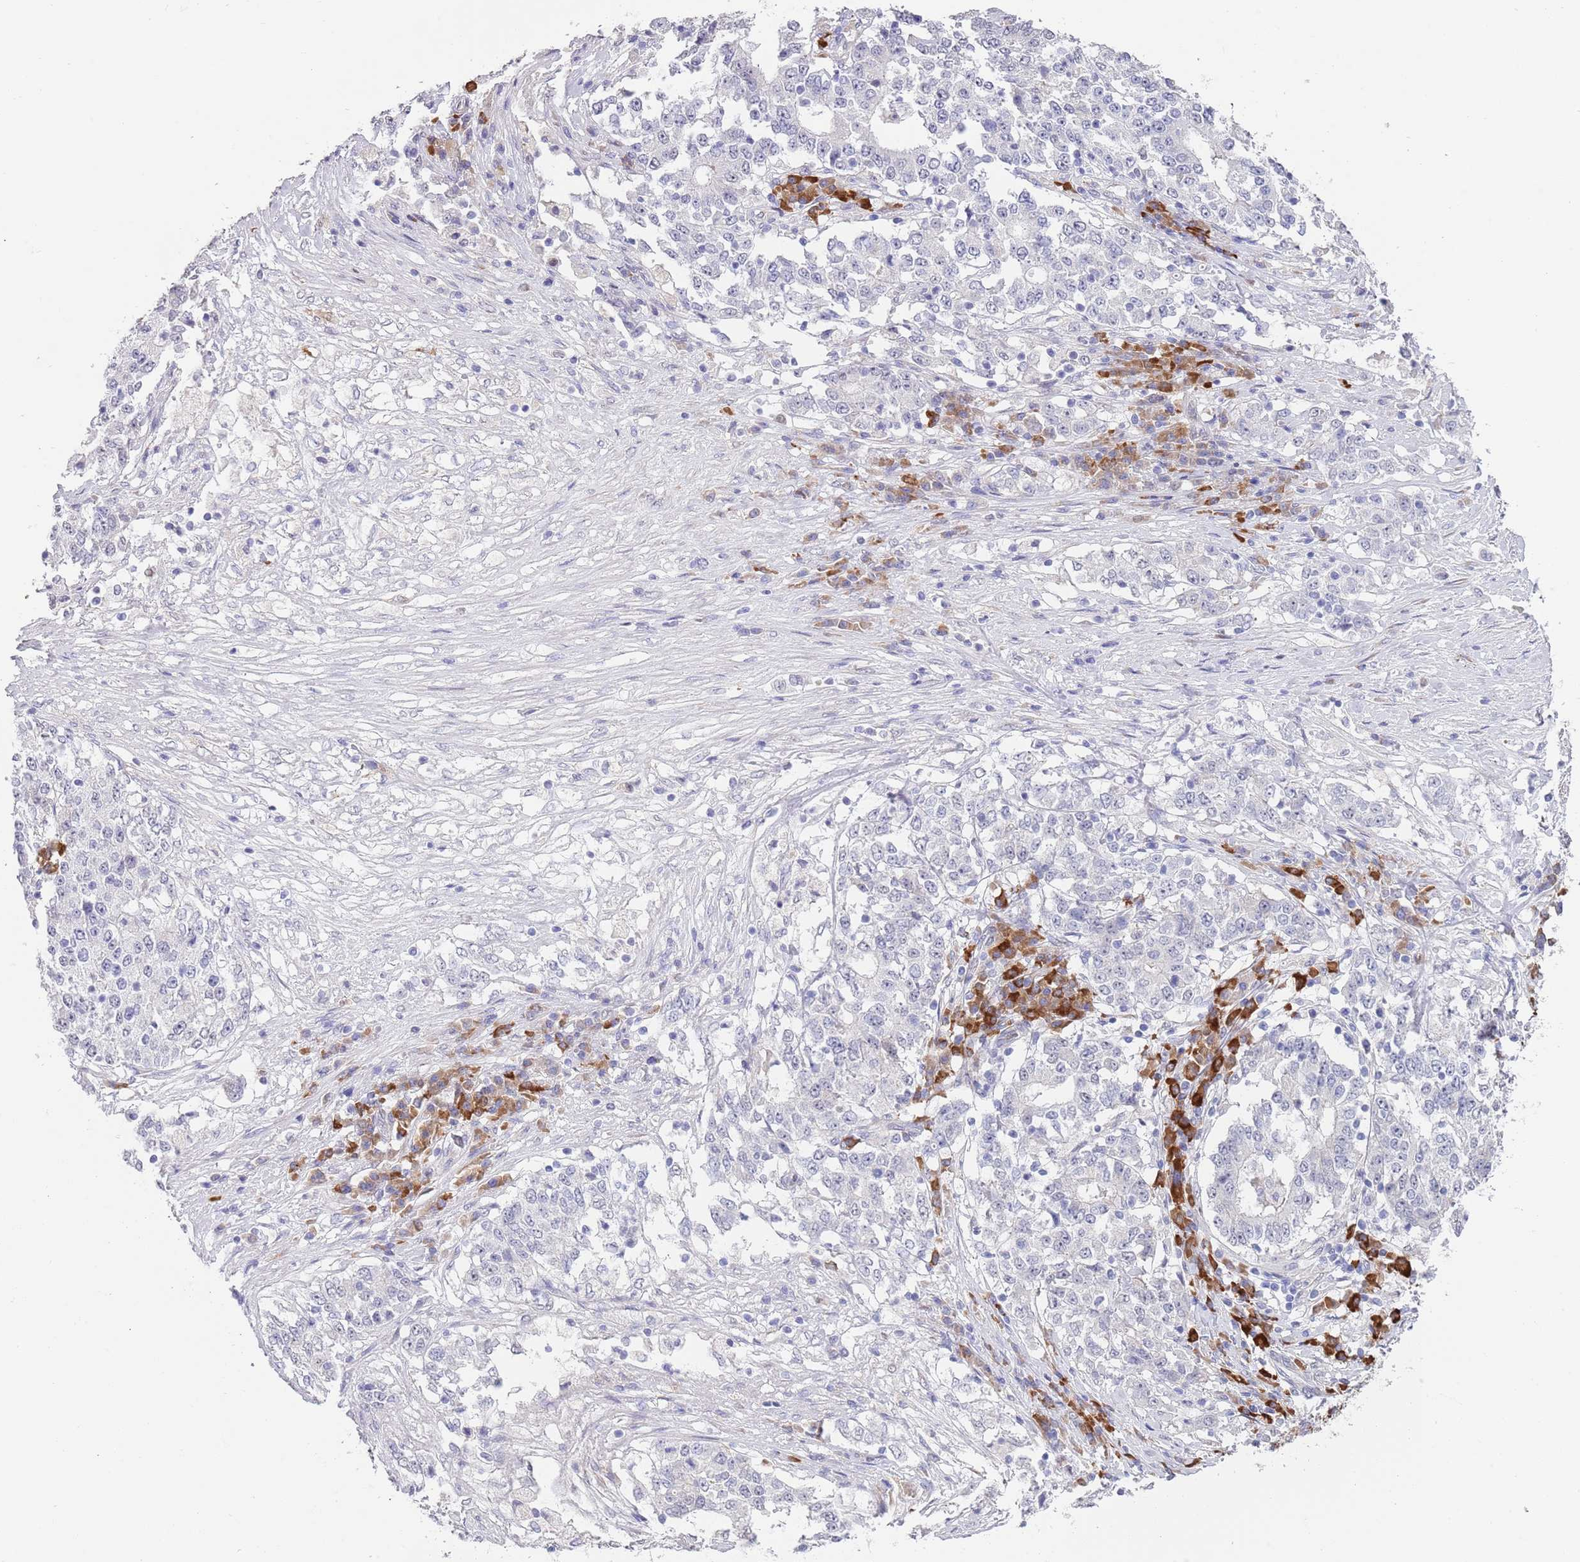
{"staining": {"intensity": "negative", "quantity": "none", "location": "none"}, "tissue": "stomach cancer", "cell_type": "Tumor cells", "image_type": "cancer", "snomed": [{"axis": "morphology", "description": "Adenocarcinoma, NOS"}, {"axis": "topography", "description": "Stomach"}], "caption": "Immunohistochemistry (IHC) micrograph of human stomach adenocarcinoma stained for a protein (brown), which exhibits no expression in tumor cells.", "gene": "TNRC6C", "patient": {"sex": "male", "age": 59}}